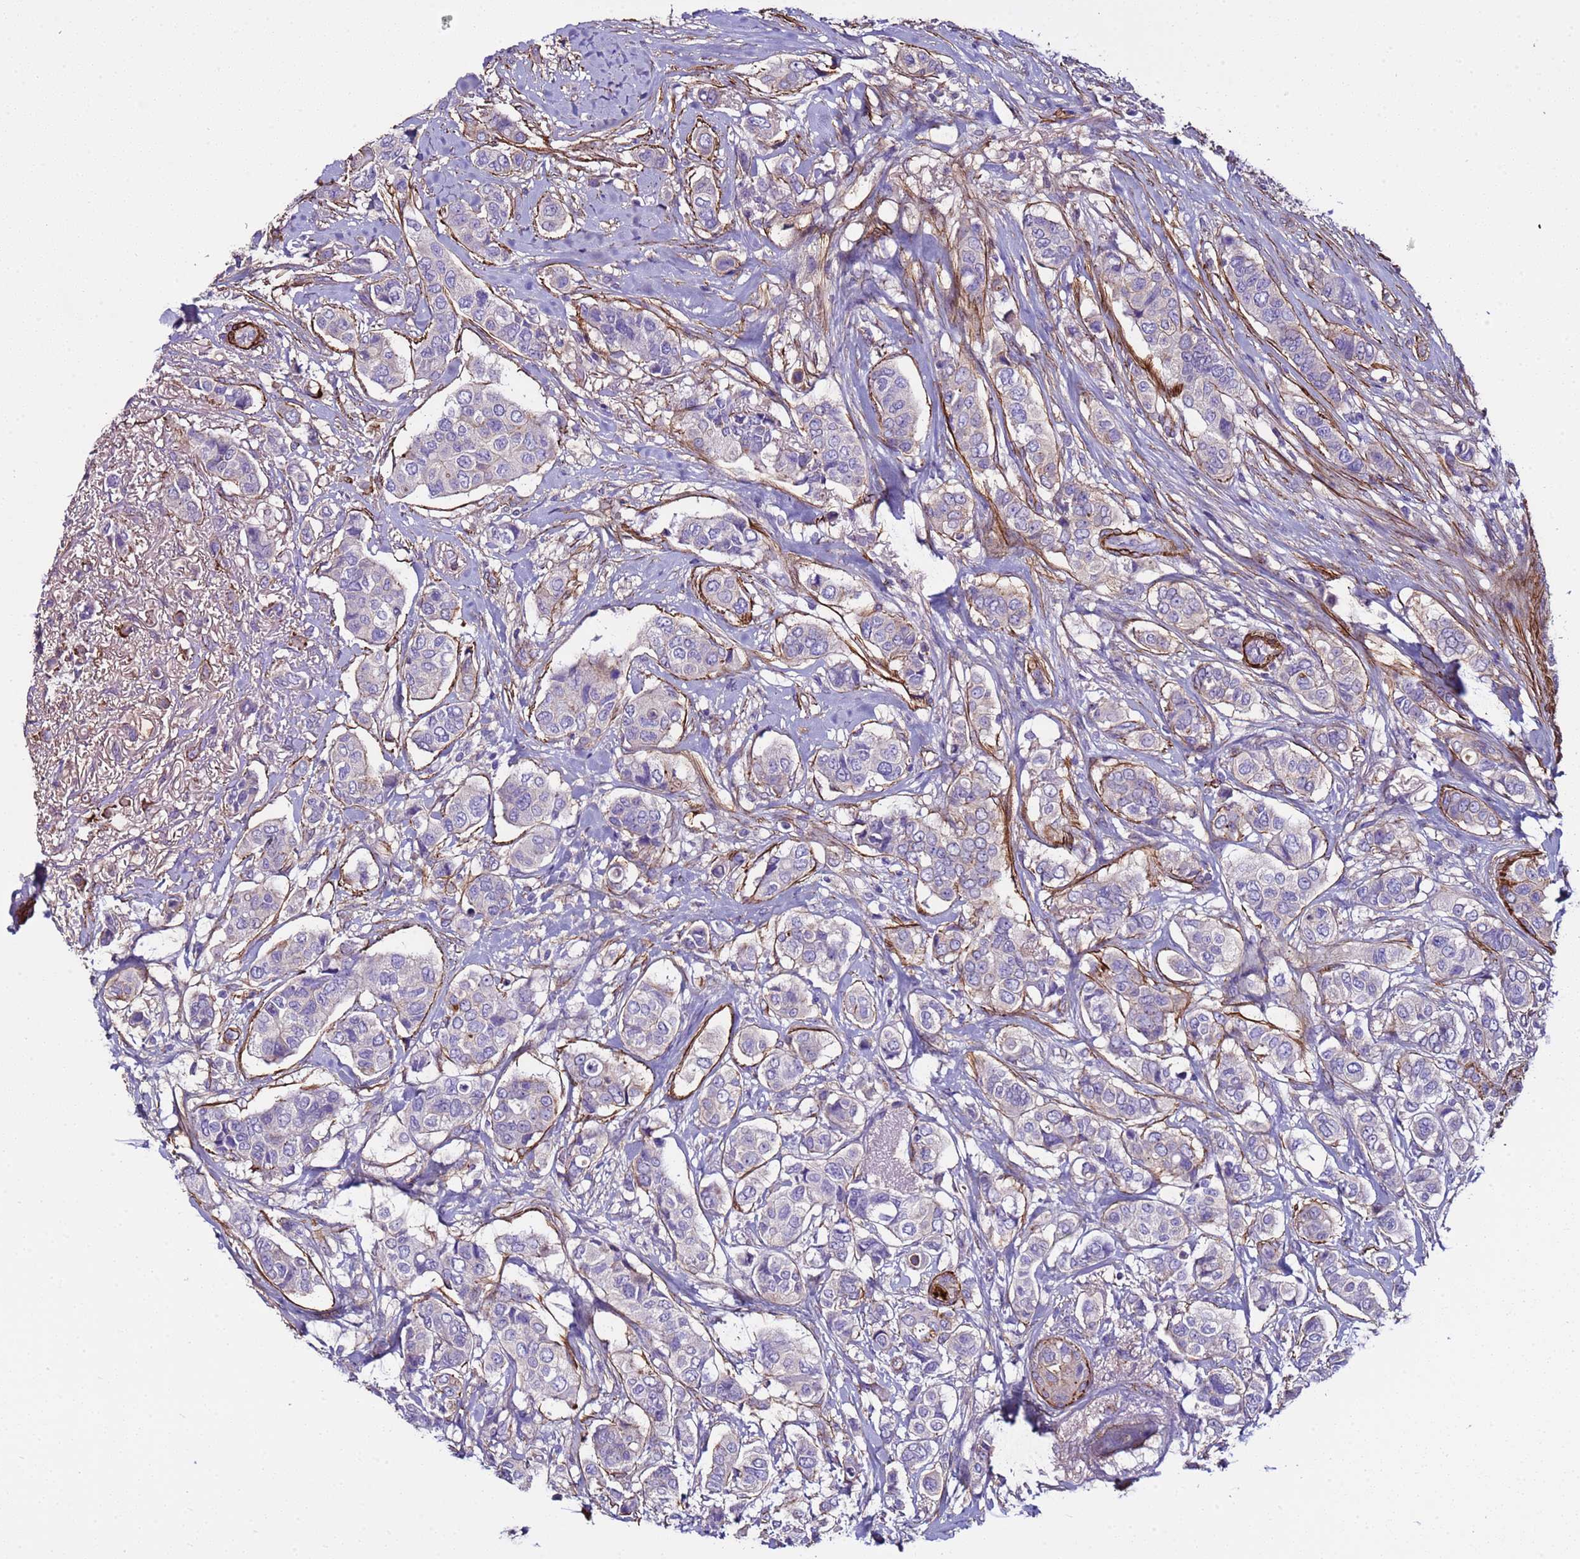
{"staining": {"intensity": "negative", "quantity": "none", "location": "none"}, "tissue": "breast cancer", "cell_type": "Tumor cells", "image_type": "cancer", "snomed": [{"axis": "morphology", "description": "Lobular carcinoma"}, {"axis": "topography", "description": "Breast"}], "caption": "Immunohistochemistry (IHC) micrograph of neoplastic tissue: breast cancer stained with DAB (3,3'-diaminobenzidine) demonstrates no significant protein staining in tumor cells.", "gene": "RABL2B", "patient": {"sex": "female", "age": 51}}